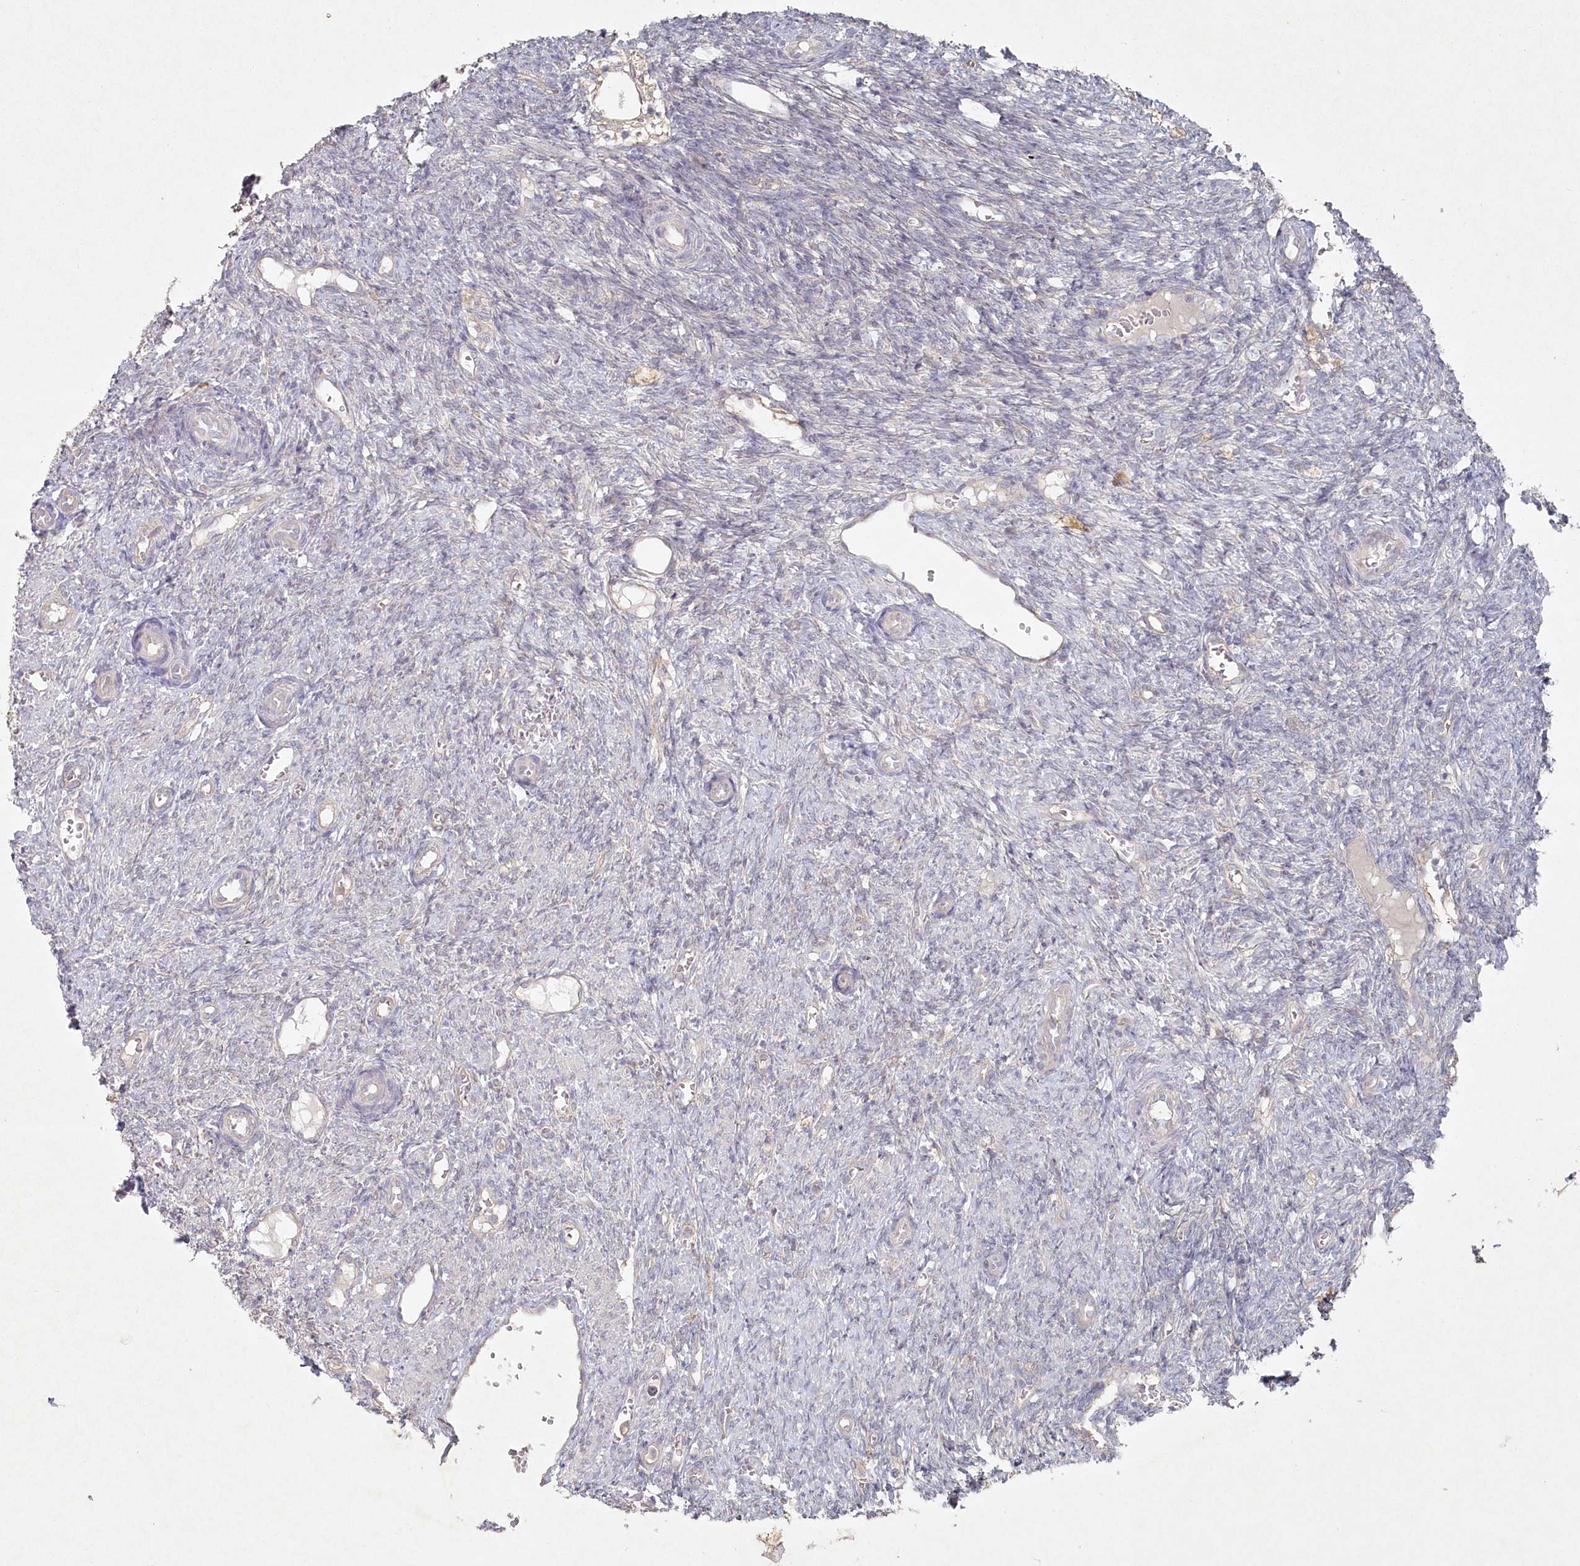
{"staining": {"intensity": "negative", "quantity": "none", "location": "none"}, "tissue": "ovary", "cell_type": "Ovarian stroma cells", "image_type": "normal", "snomed": [{"axis": "morphology", "description": "Normal tissue, NOS"}, {"axis": "topography", "description": "Ovary"}], "caption": "Immunohistochemistry image of unremarkable ovary: ovary stained with DAB (3,3'-diaminobenzidine) demonstrates no significant protein staining in ovarian stroma cells.", "gene": "TGFBRAP1", "patient": {"sex": "female", "age": 41}}